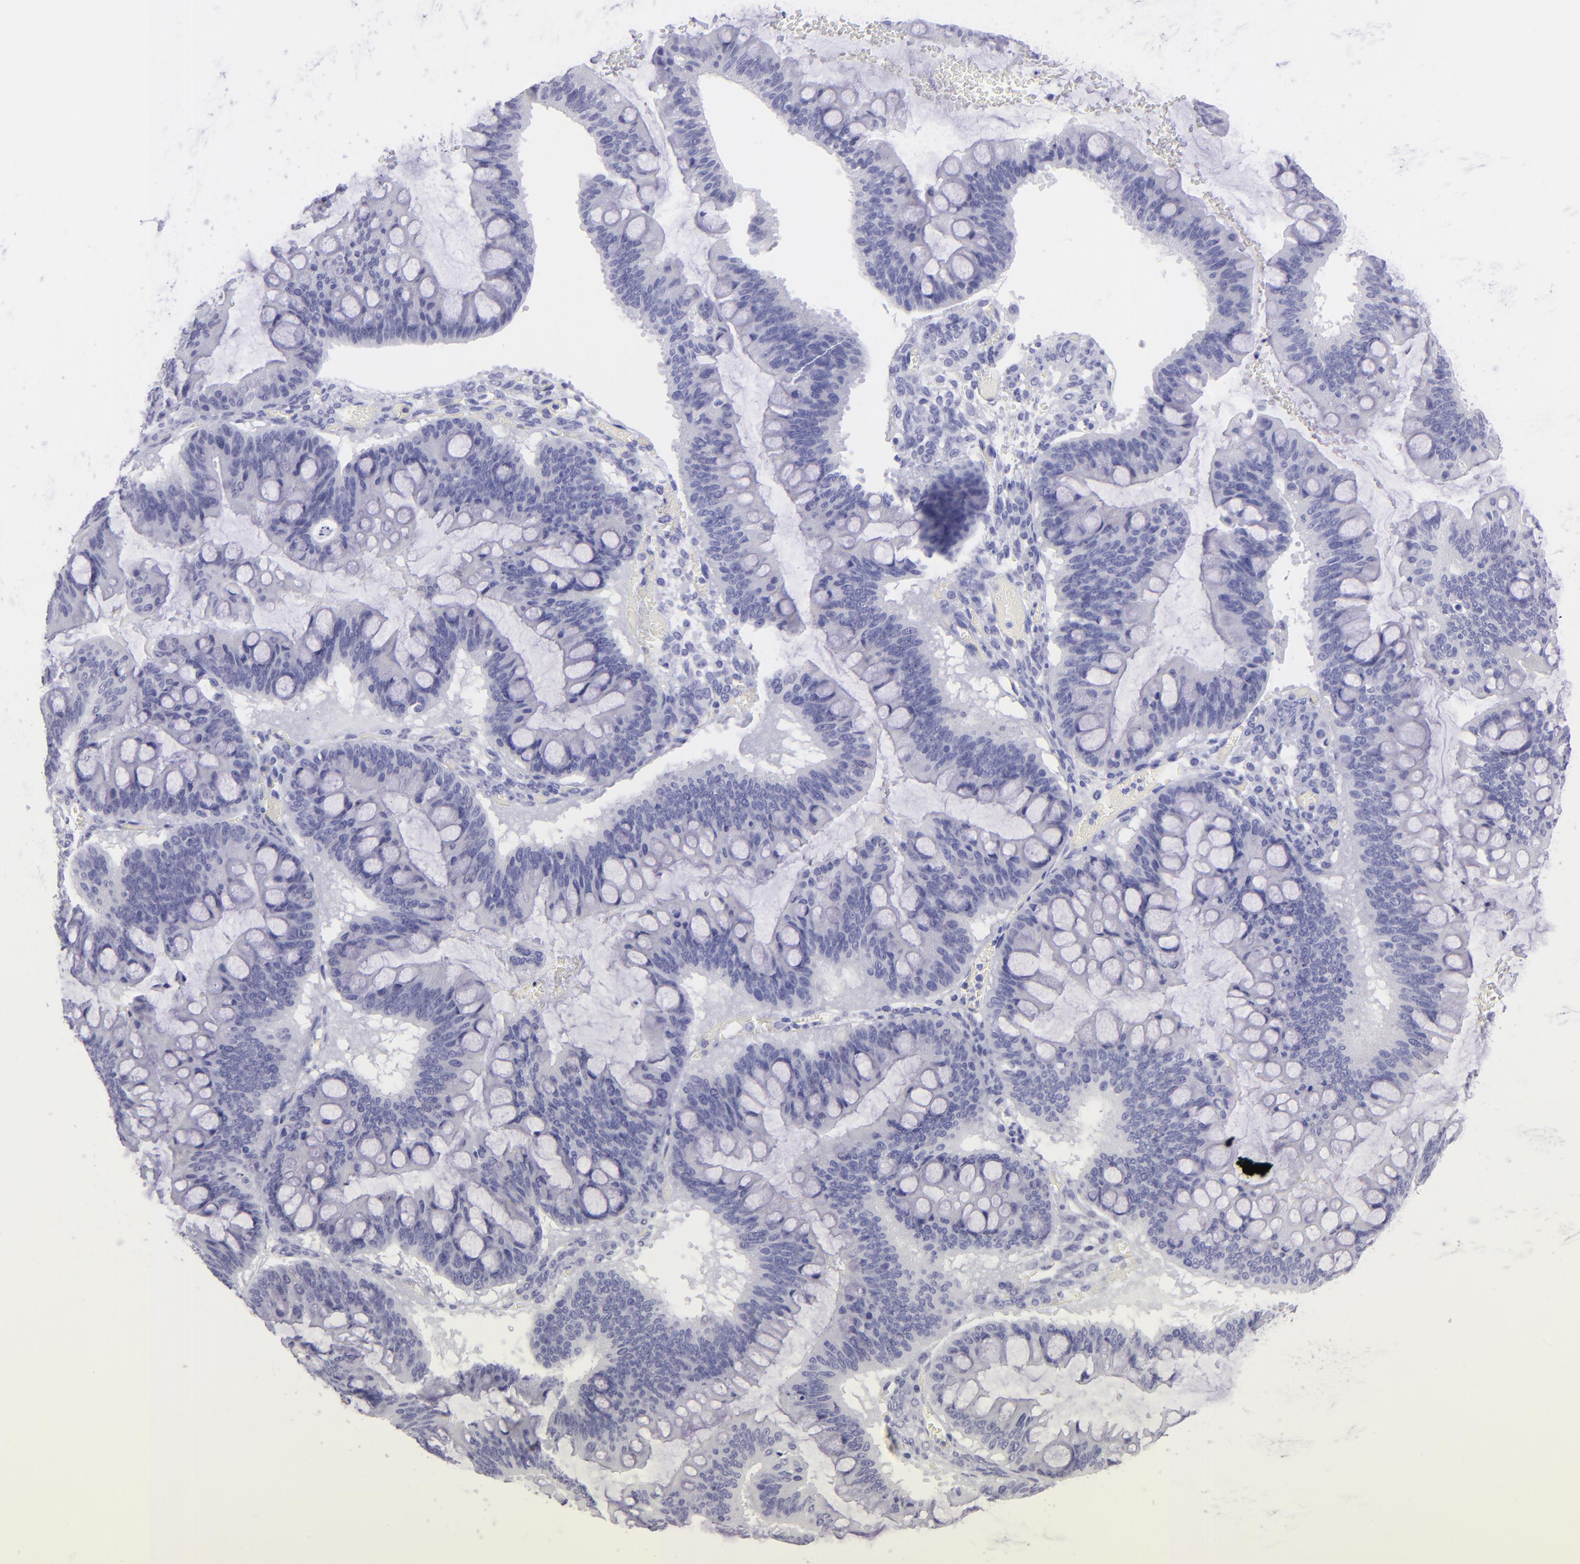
{"staining": {"intensity": "negative", "quantity": "none", "location": "none"}, "tissue": "ovarian cancer", "cell_type": "Tumor cells", "image_type": "cancer", "snomed": [{"axis": "morphology", "description": "Cystadenocarcinoma, mucinous, NOS"}, {"axis": "topography", "description": "Ovary"}], "caption": "IHC image of human mucinous cystadenocarcinoma (ovarian) stained for a protein (brown), which shows no expression in tumor cells. (Stains: DAB IHC with hematoxylin counter stain, Microscopy: brightfield microscopy at high magnification).", "gene": "SLC1A3", "patient": {"sex": "female", "age": 73}}